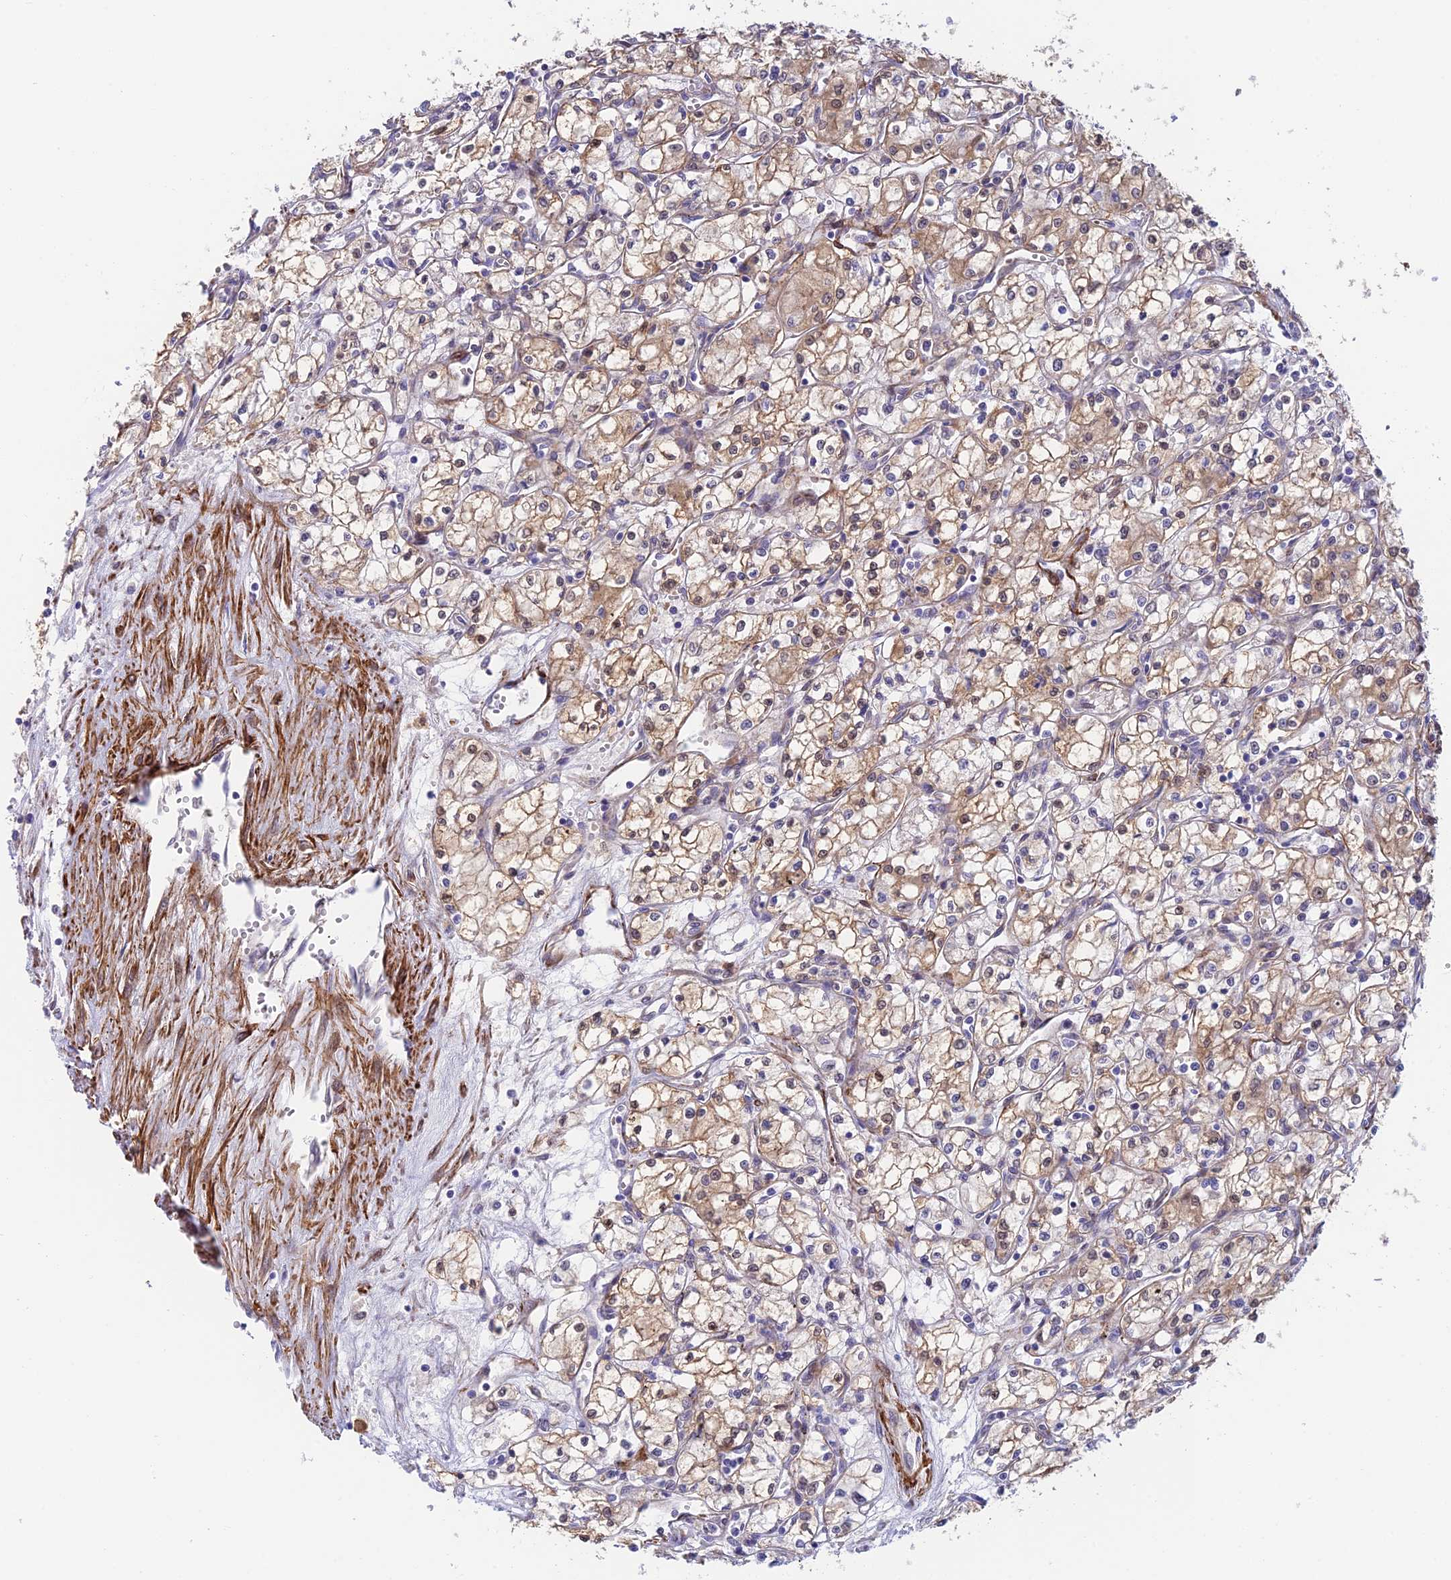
{"staining": {"intensity": "moderate", "quantity": ">75%", "location": "cytoplasmic/membranous"}, "tissue": "renal cancer", "cell_type": "Tumor cells", "image_type": "cancer", "snomed": [{"axis": "morphology", "description": "Adenocarcinoma, NOS"}, {"axis": "topography", "description": "Kidney"}], "caption": "Human renal cancer stained for a protein (brown) demonstrates moderate cytoplasmic/membranous positive expression in approximately >75% of tumor cells.", "gene": "ANKRD50", "patient": {"sex": "male", "age": 59}}